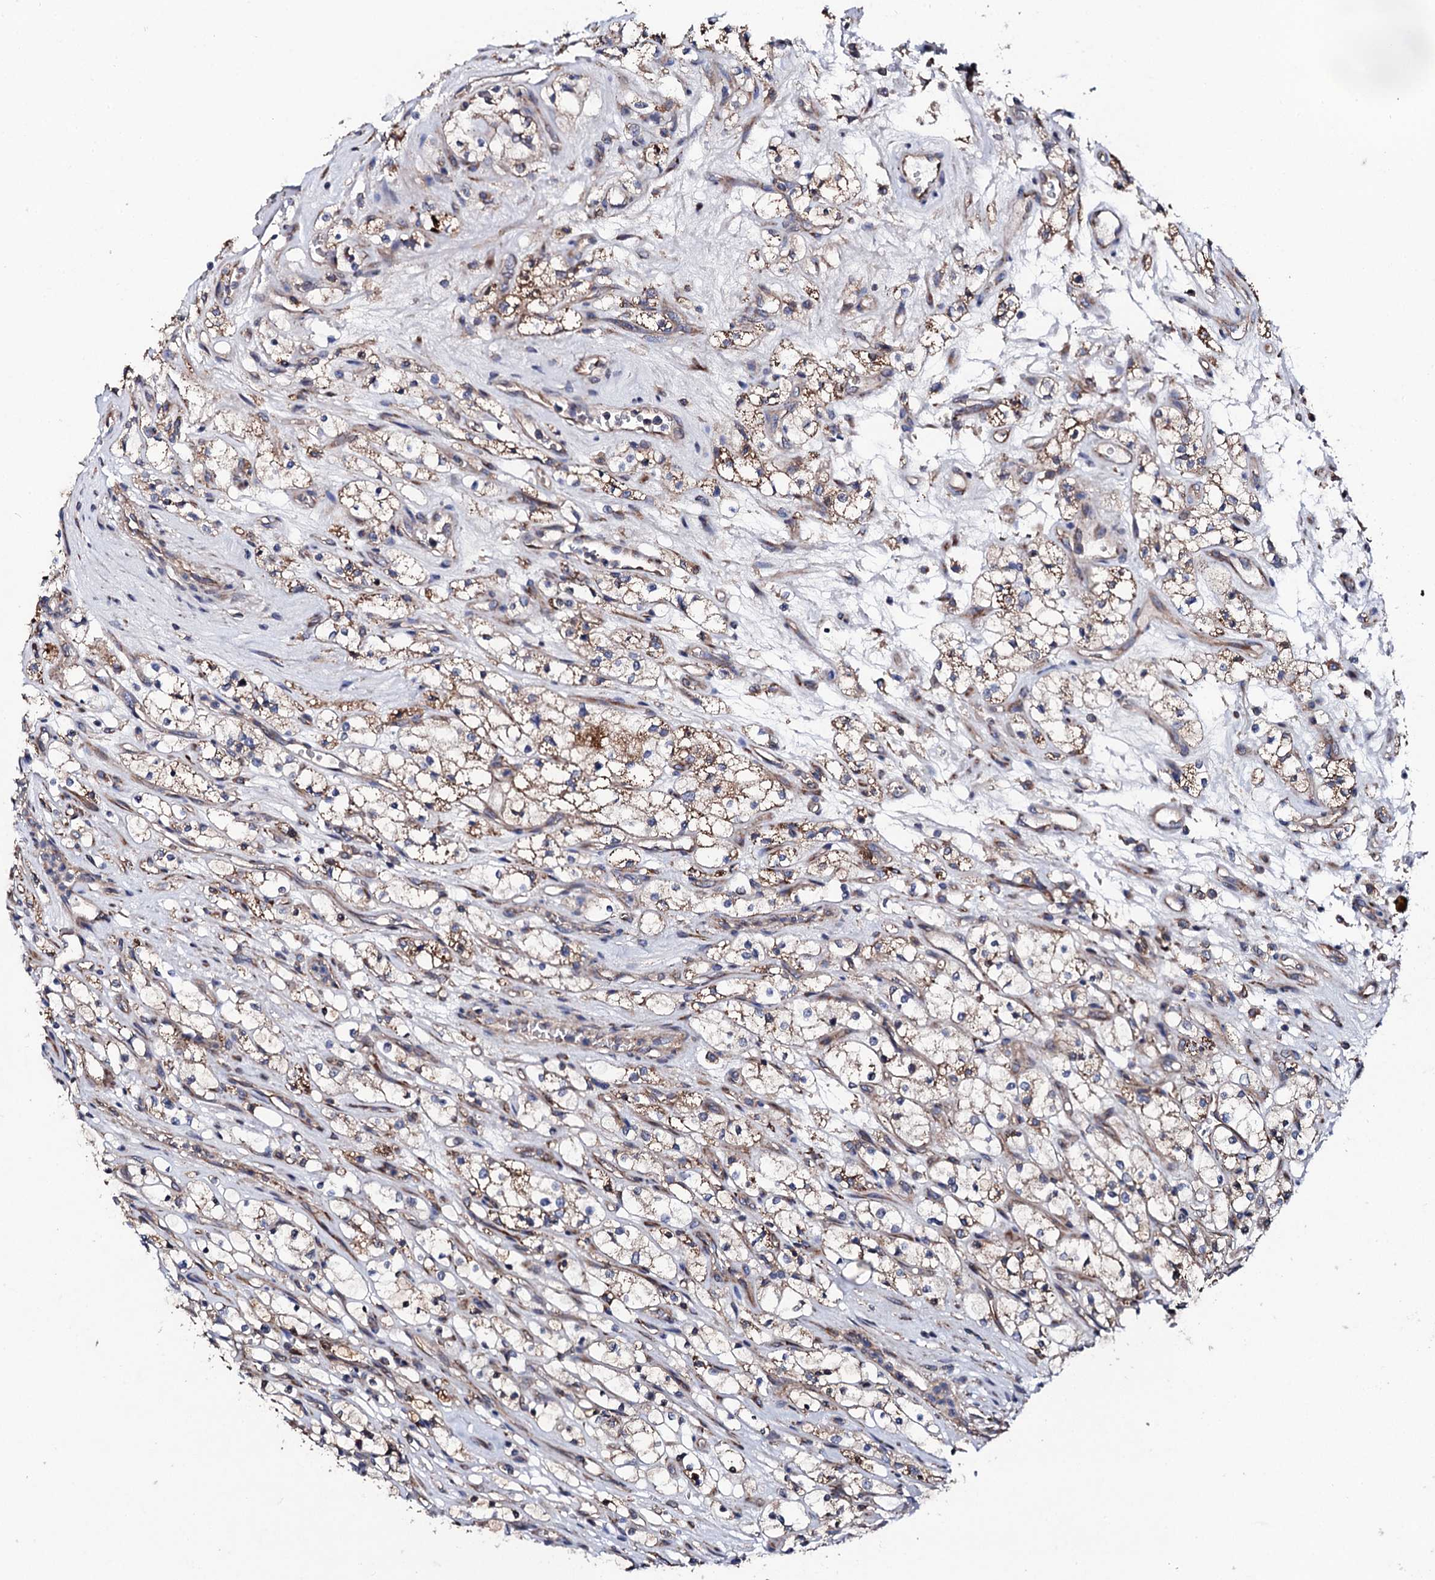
{"staining": {"intensity": "weak", "quantity": ">75%", "location": "cytoplasmic/membranous"}, "tissue": "renal cancer", "cell_type": "Tumor cells", "image_type": "cancer", "snomed": [{"axis": "morphology", "description": "Adenocarcinoma, NOS"}, {"axis": "topography", "description": "Kidney"}], "caption": "Renal cancer (adenocarcinoma) stained with a brown dye displays weak cytoplasmic/membranous positive staining in about >75% of tumor cells.", "gene": "LIPT2", "patient": {"sex": "female", "age": 69}}